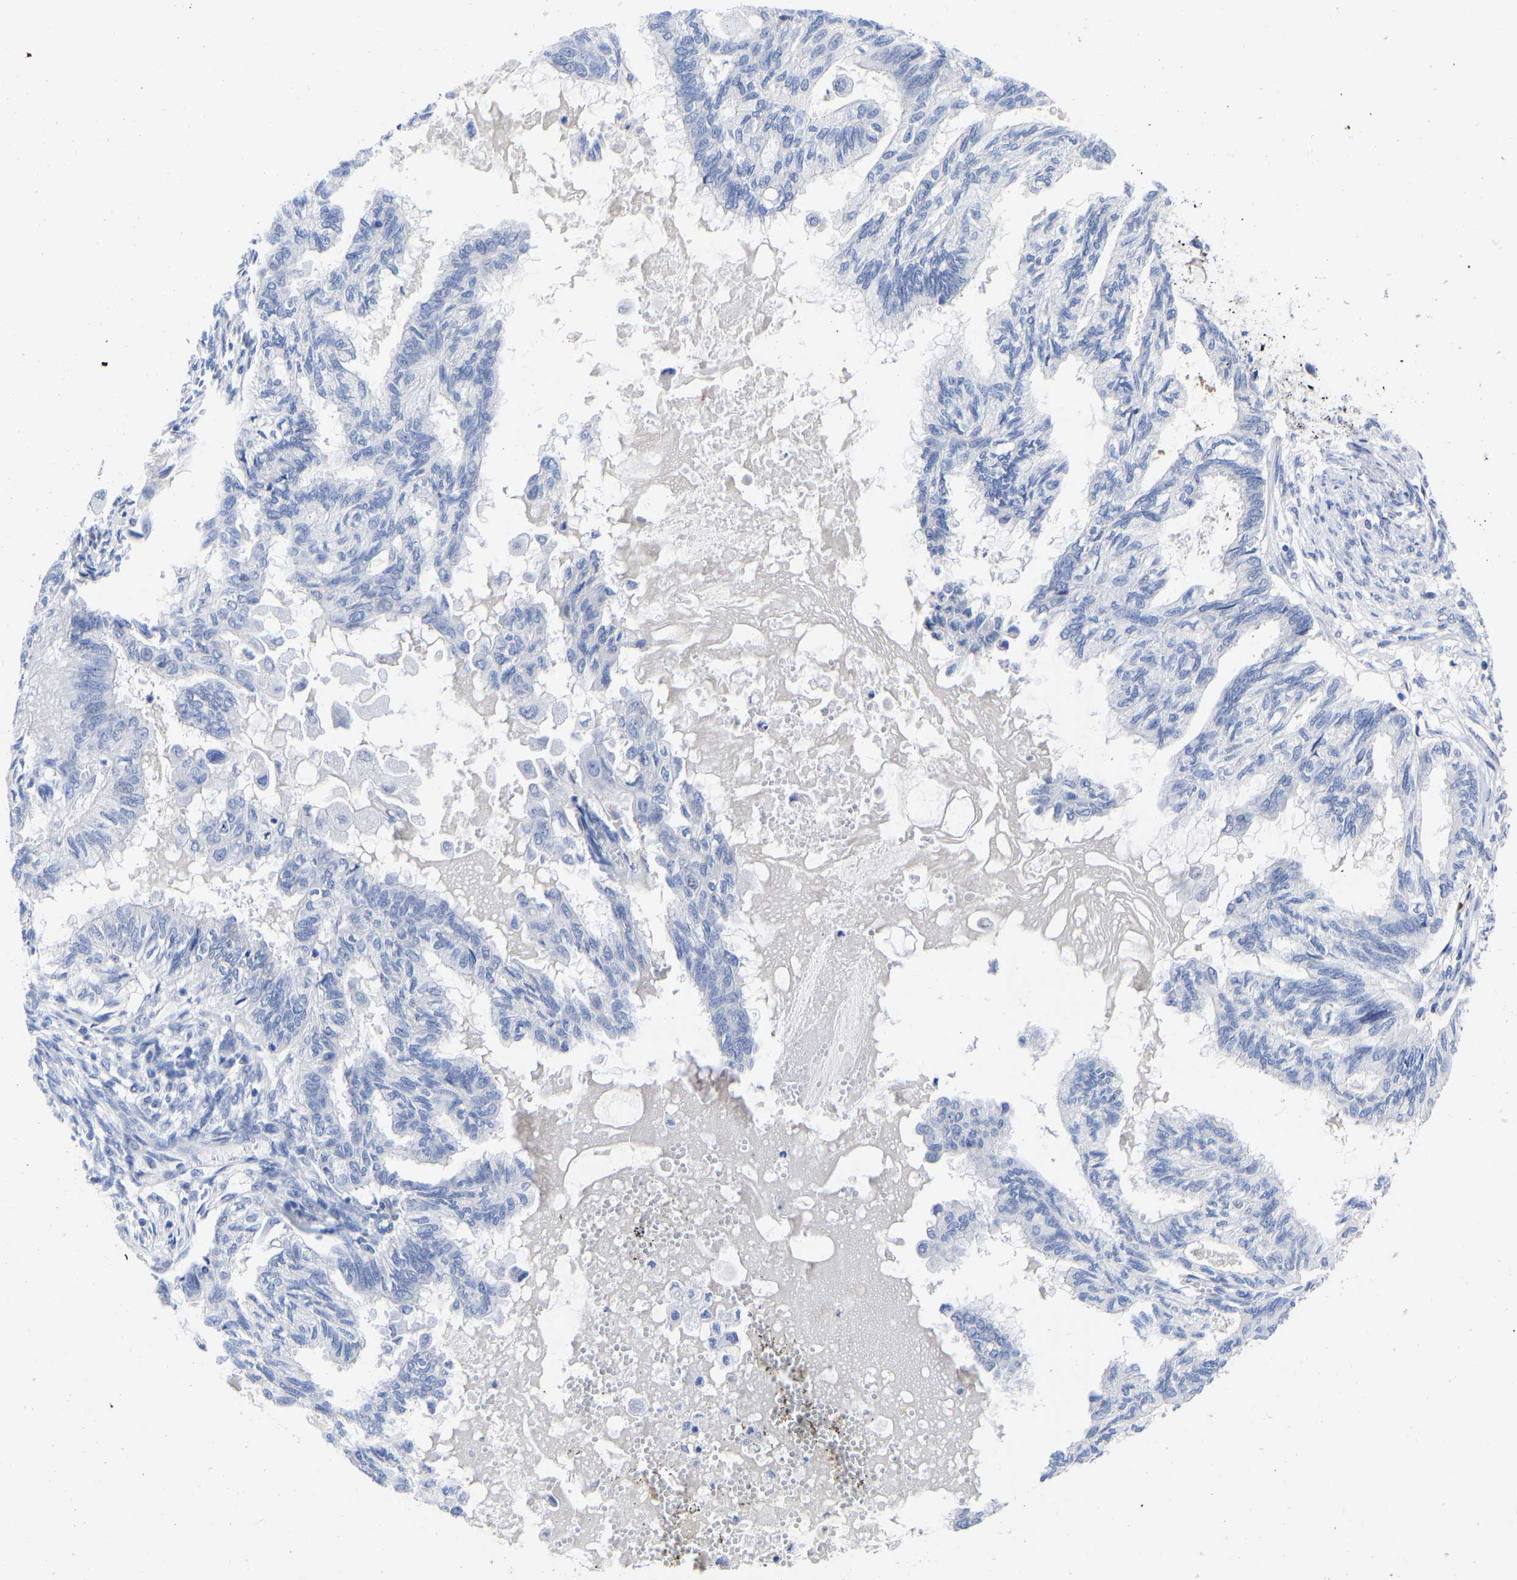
{"staining": {"intensity": "negative", "quantity": "none", "location": "none"}, "tissue": "cervical cancer", "cell_type": "Tumor cells", "image_type": "cancer", "snomed": [{"axis": "morphology", "description": "Normal tissue, NOS"}, {"axis": "morphology", "description": "Adenocarcinoma, NOS"}, {"axis": "topography", "description": "Cervix"}, {"axis": "topography", "description": "Endometrium"}], "caption": "The immunohistochemistry (IHC) histopathology image has no significant expression in tumor cells of cervical cancer tissue. (IHC, brightfield microscopy, high magnification).", "gene": "GPA33", "patient": {"sex": "female", "age": 86}}